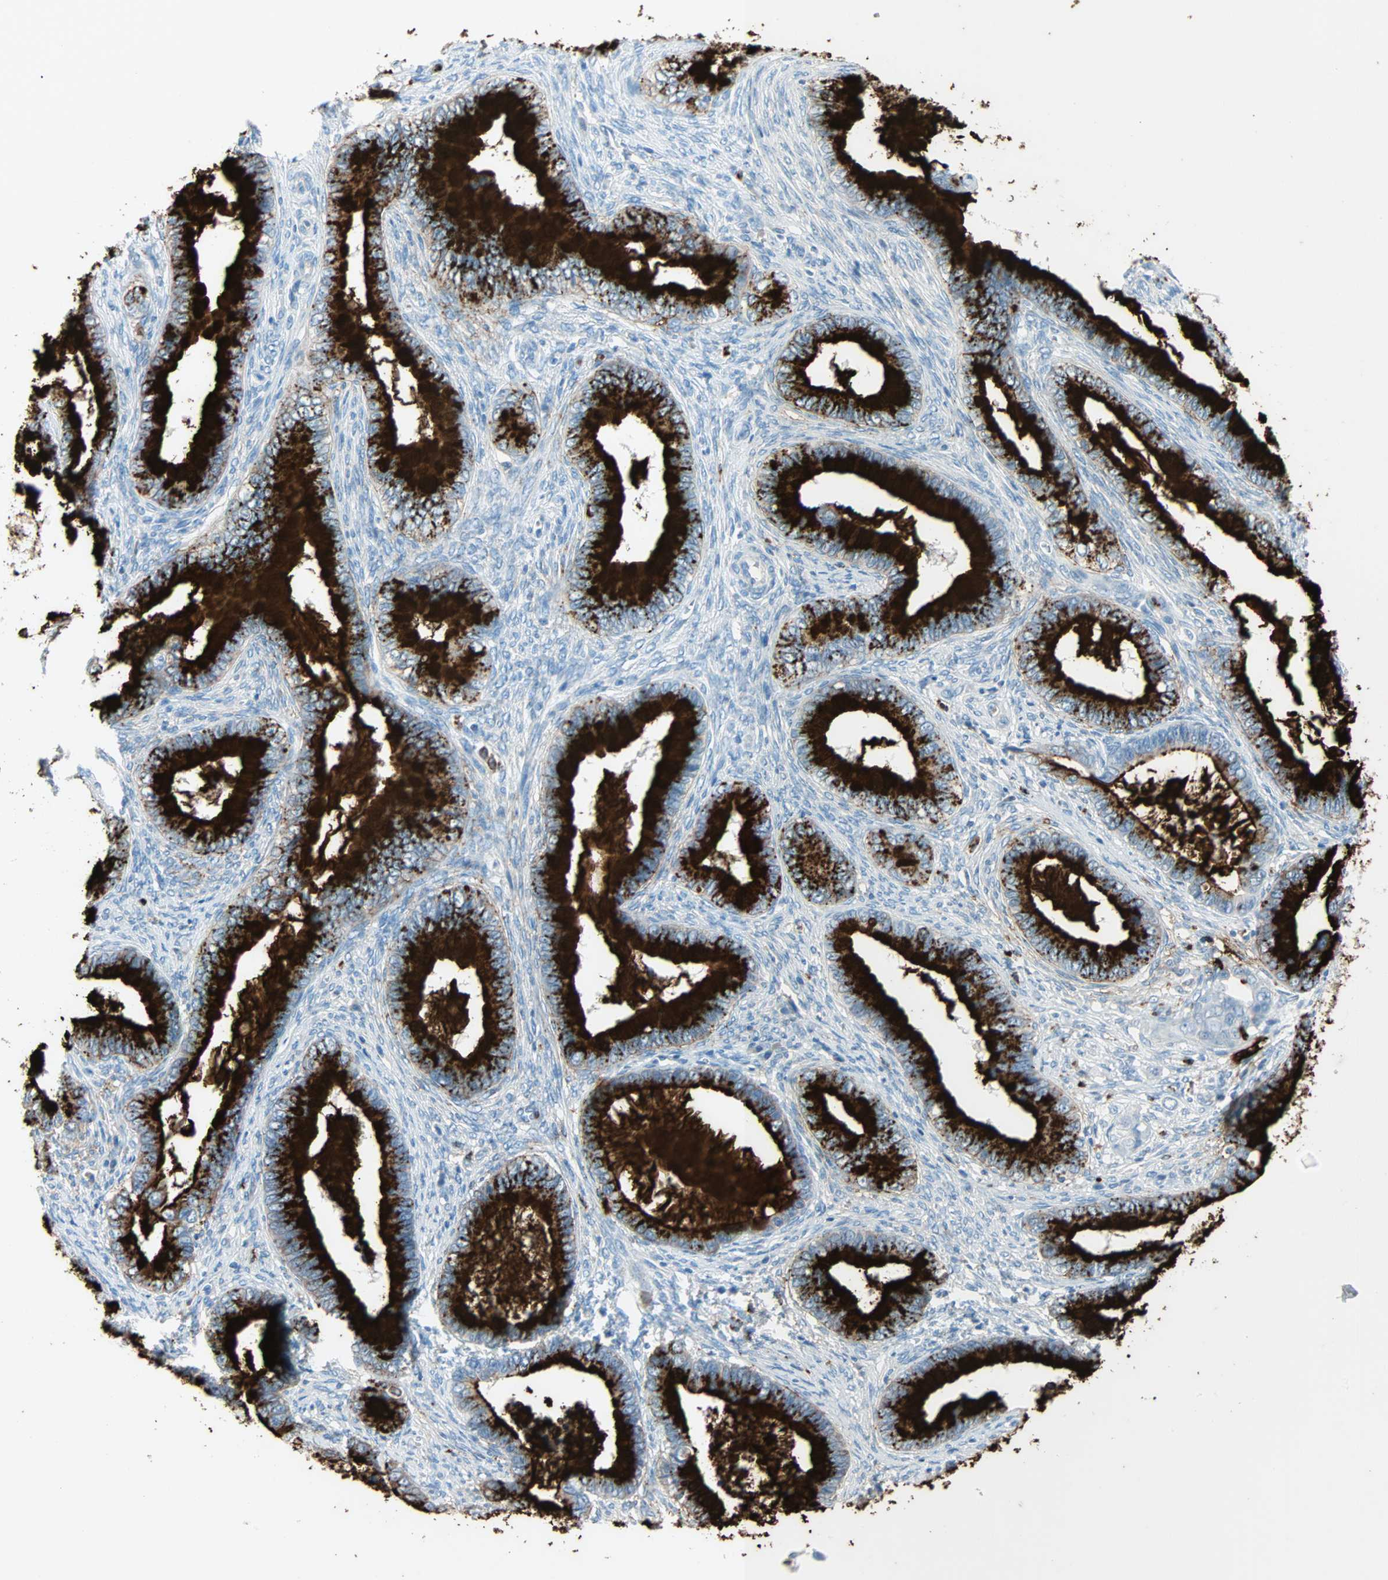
{"staining": {"intensity": "strong", "quantity": "25%-75%", "location": "cytoplasmic/membranous"}, "tissue": "cervical cancer", "cell_type": "Tumor cells", "image_type": "cancer", "snomed": [{"axis": "morphology", "description": "Adenocarcinoma, NOS"}, {"axis": "topography", "description": "Cervix"}], "caption": "DAB immunohistochemical staining of human cervical cancer exhibits strong cytoplasmic/membranous protein positivity in about 25%-75% of tumor cells.", "gene": "CLEC4A", "patient": {"sex": "female", "age": 44}}